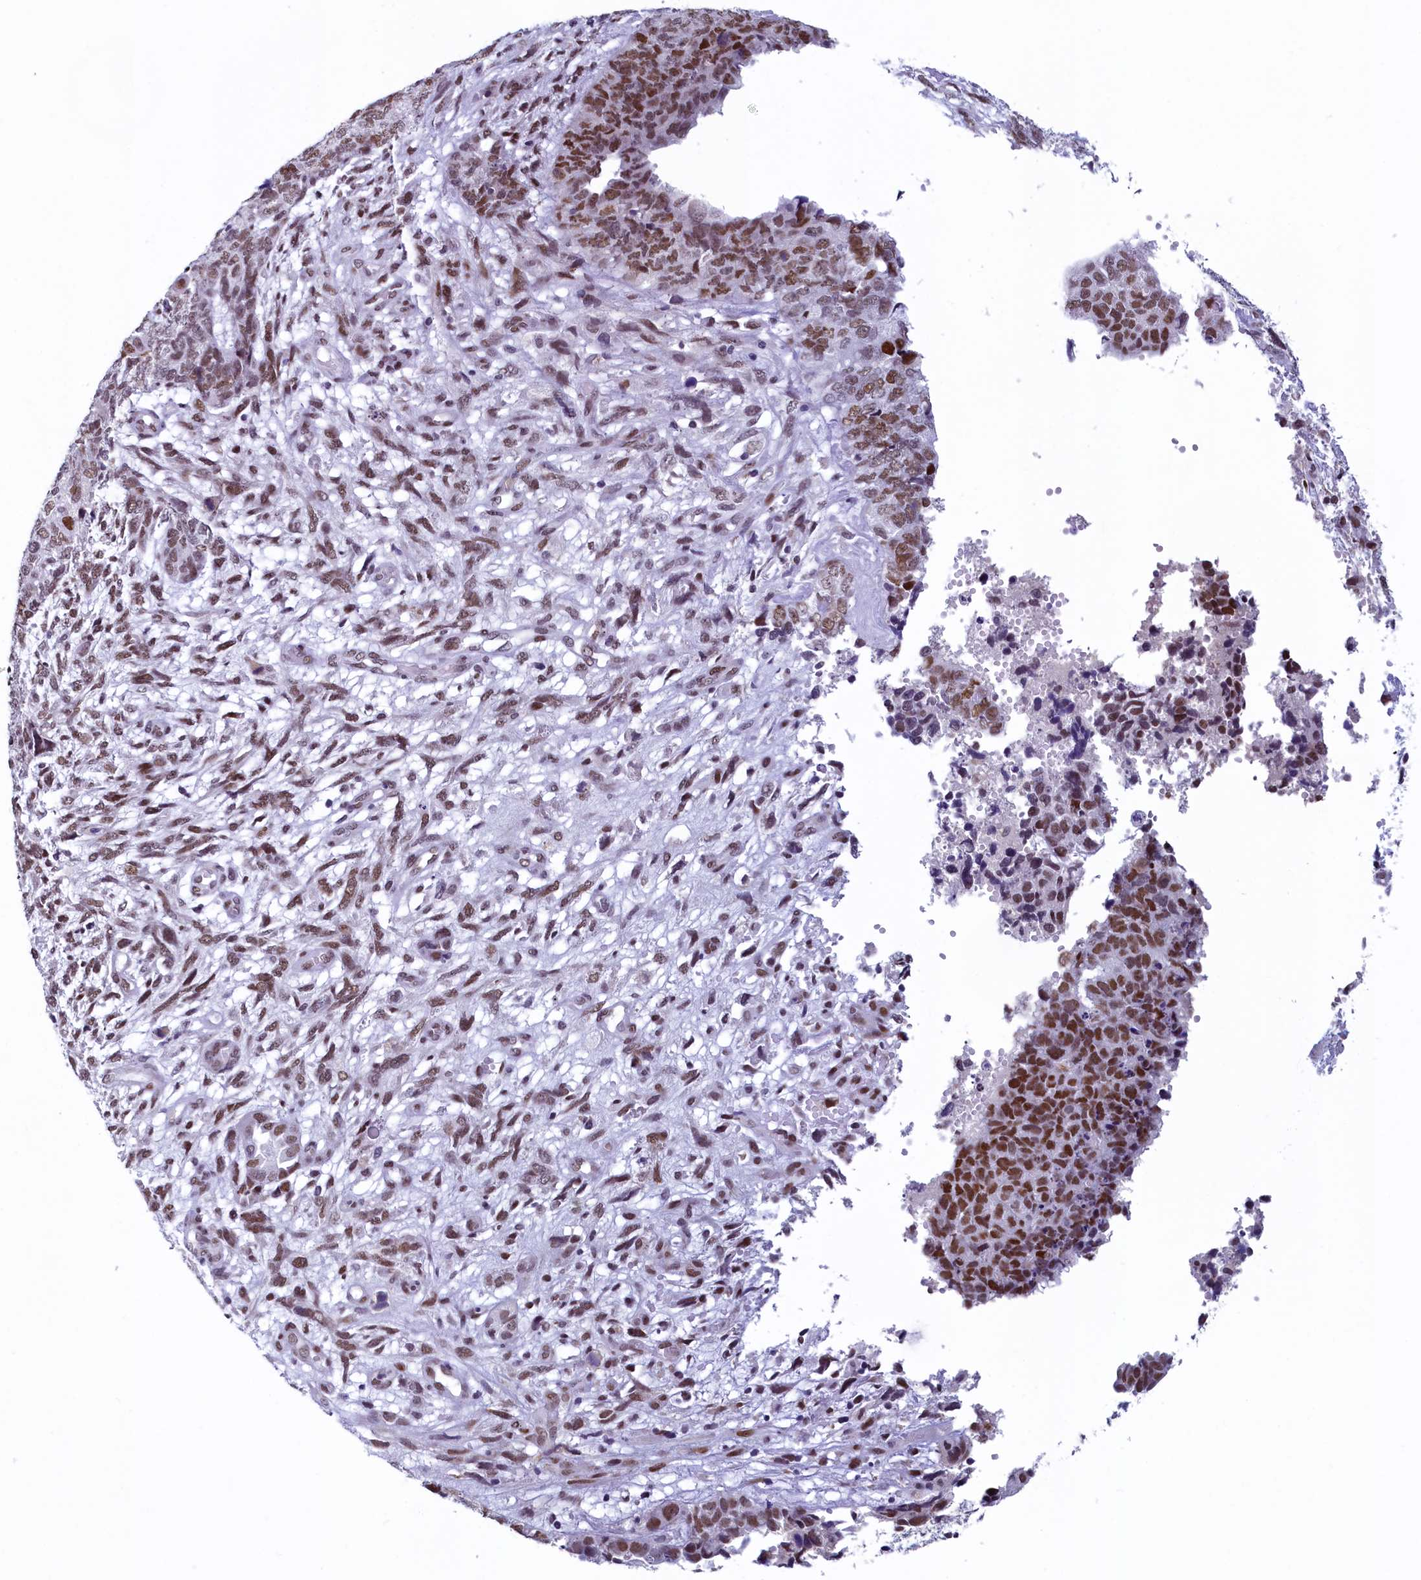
{"staining": {"intensity": "strong", "quantity": "25%-75%", "location": "nuclear"}, "tissue": "cervical cancer", "cell_type": "Tumor cells", "image_type": "cancer", "snomed": [{"axis": "morphology", "description": "Squamous cell carcinoma, NOS"}, {"axis": "topography", "description": "Cervix"}], "caption": "Cervical squamous cell carcinoma tissue displays strong nuclear staining in approximately 25%-75% of tumor cells, visualized by immunohistochemistry. (brown staining indicates protein expression, while blue staining denotes nuclei).", "gene": "SUGP2", "patient": {"sex": "female", "age": 63}}